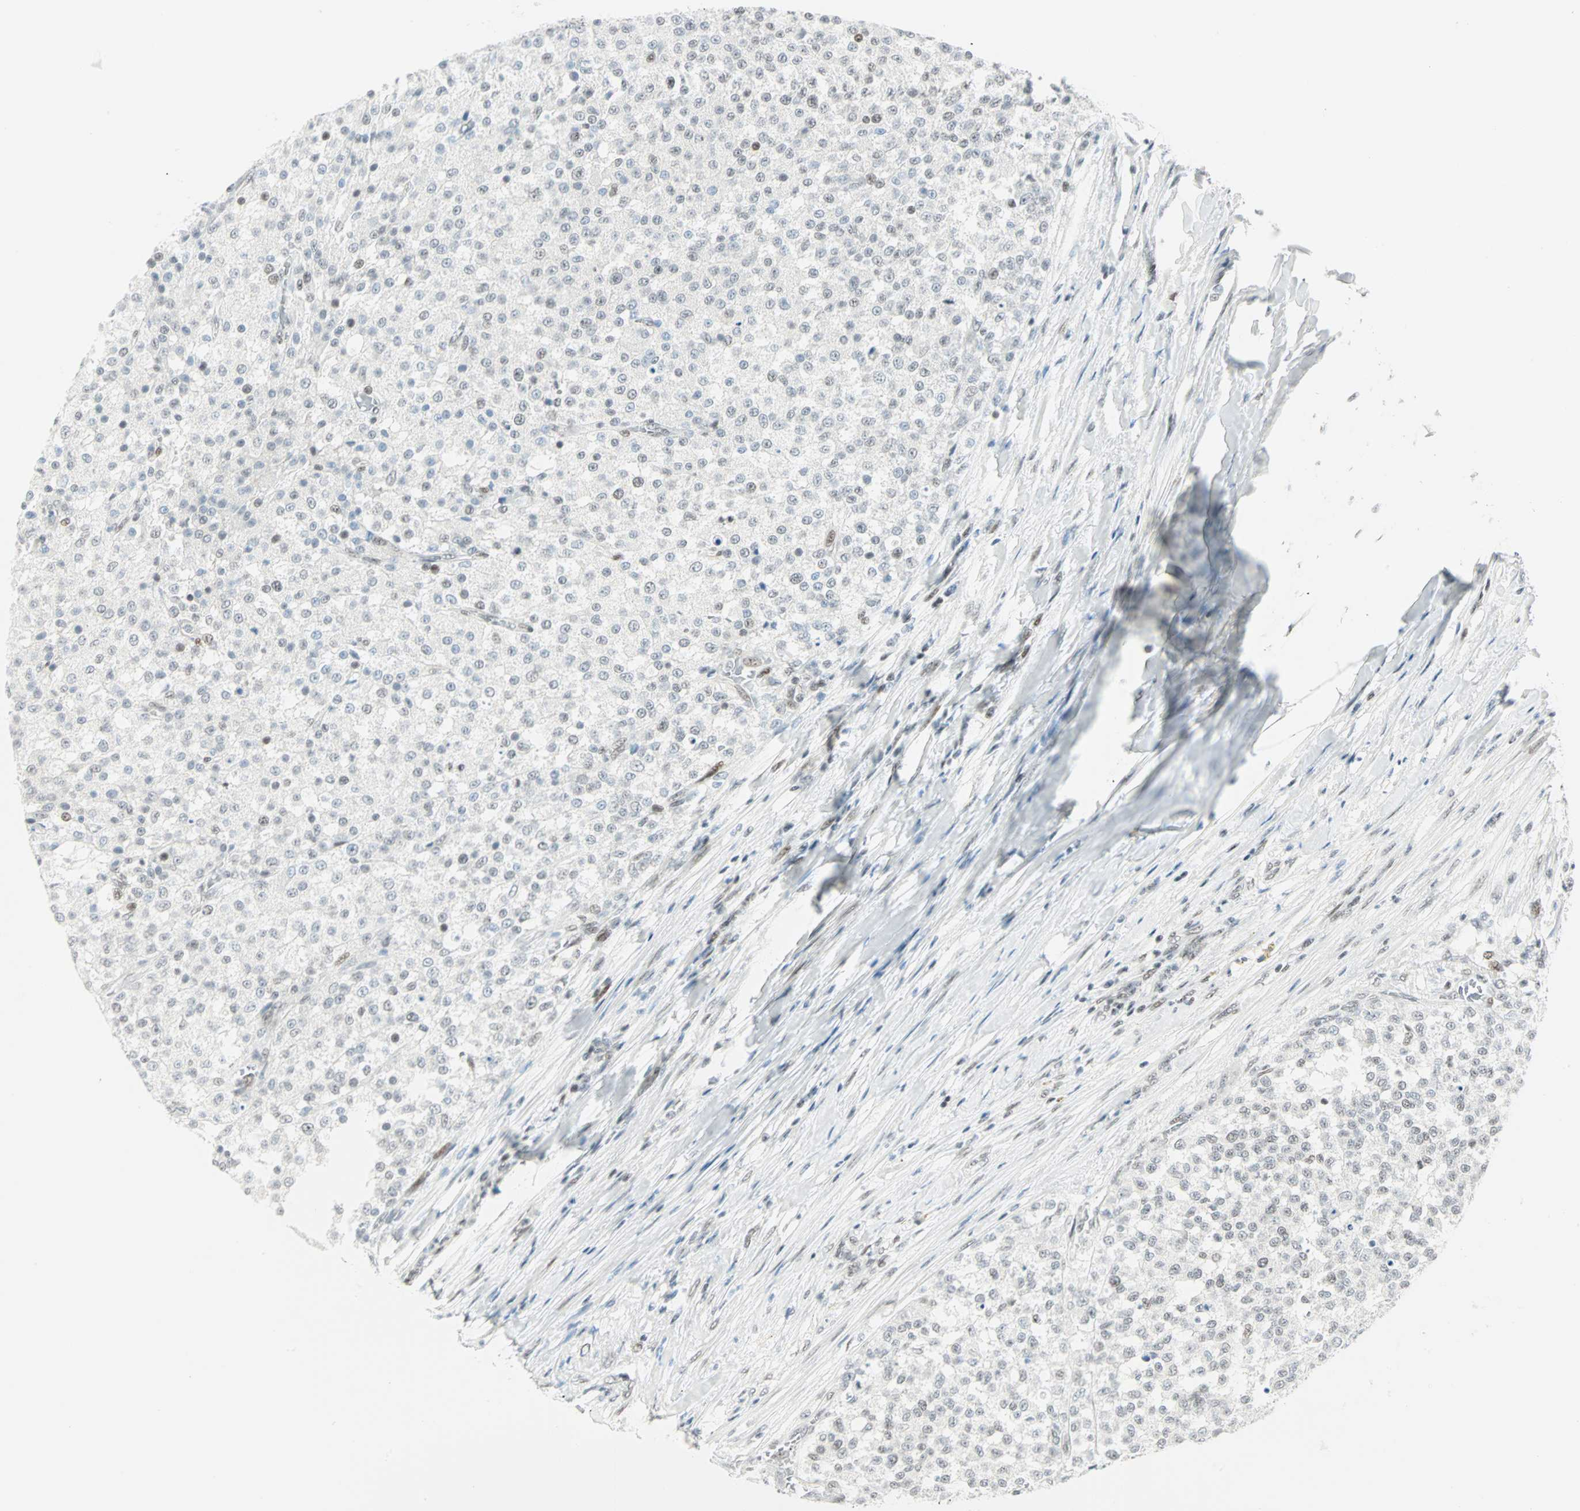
{"staining": {"intensity": "negative", "quantity": "none", "location": "none"}, "tissue": "testis cancer", "cell_type": "Tumor cells", "image_type": "cancer", "snomed": [{"axis": "morphology", "description": "Seminoma, NOS"}, {"axis": "topography", "description": "Testis"}], "caption": "Protein analysis of seminoma (testis) shows no significant positivity in tumor cells.", "gene": "PKNOX1", "patient": {"sex": "male", "age": 59}}